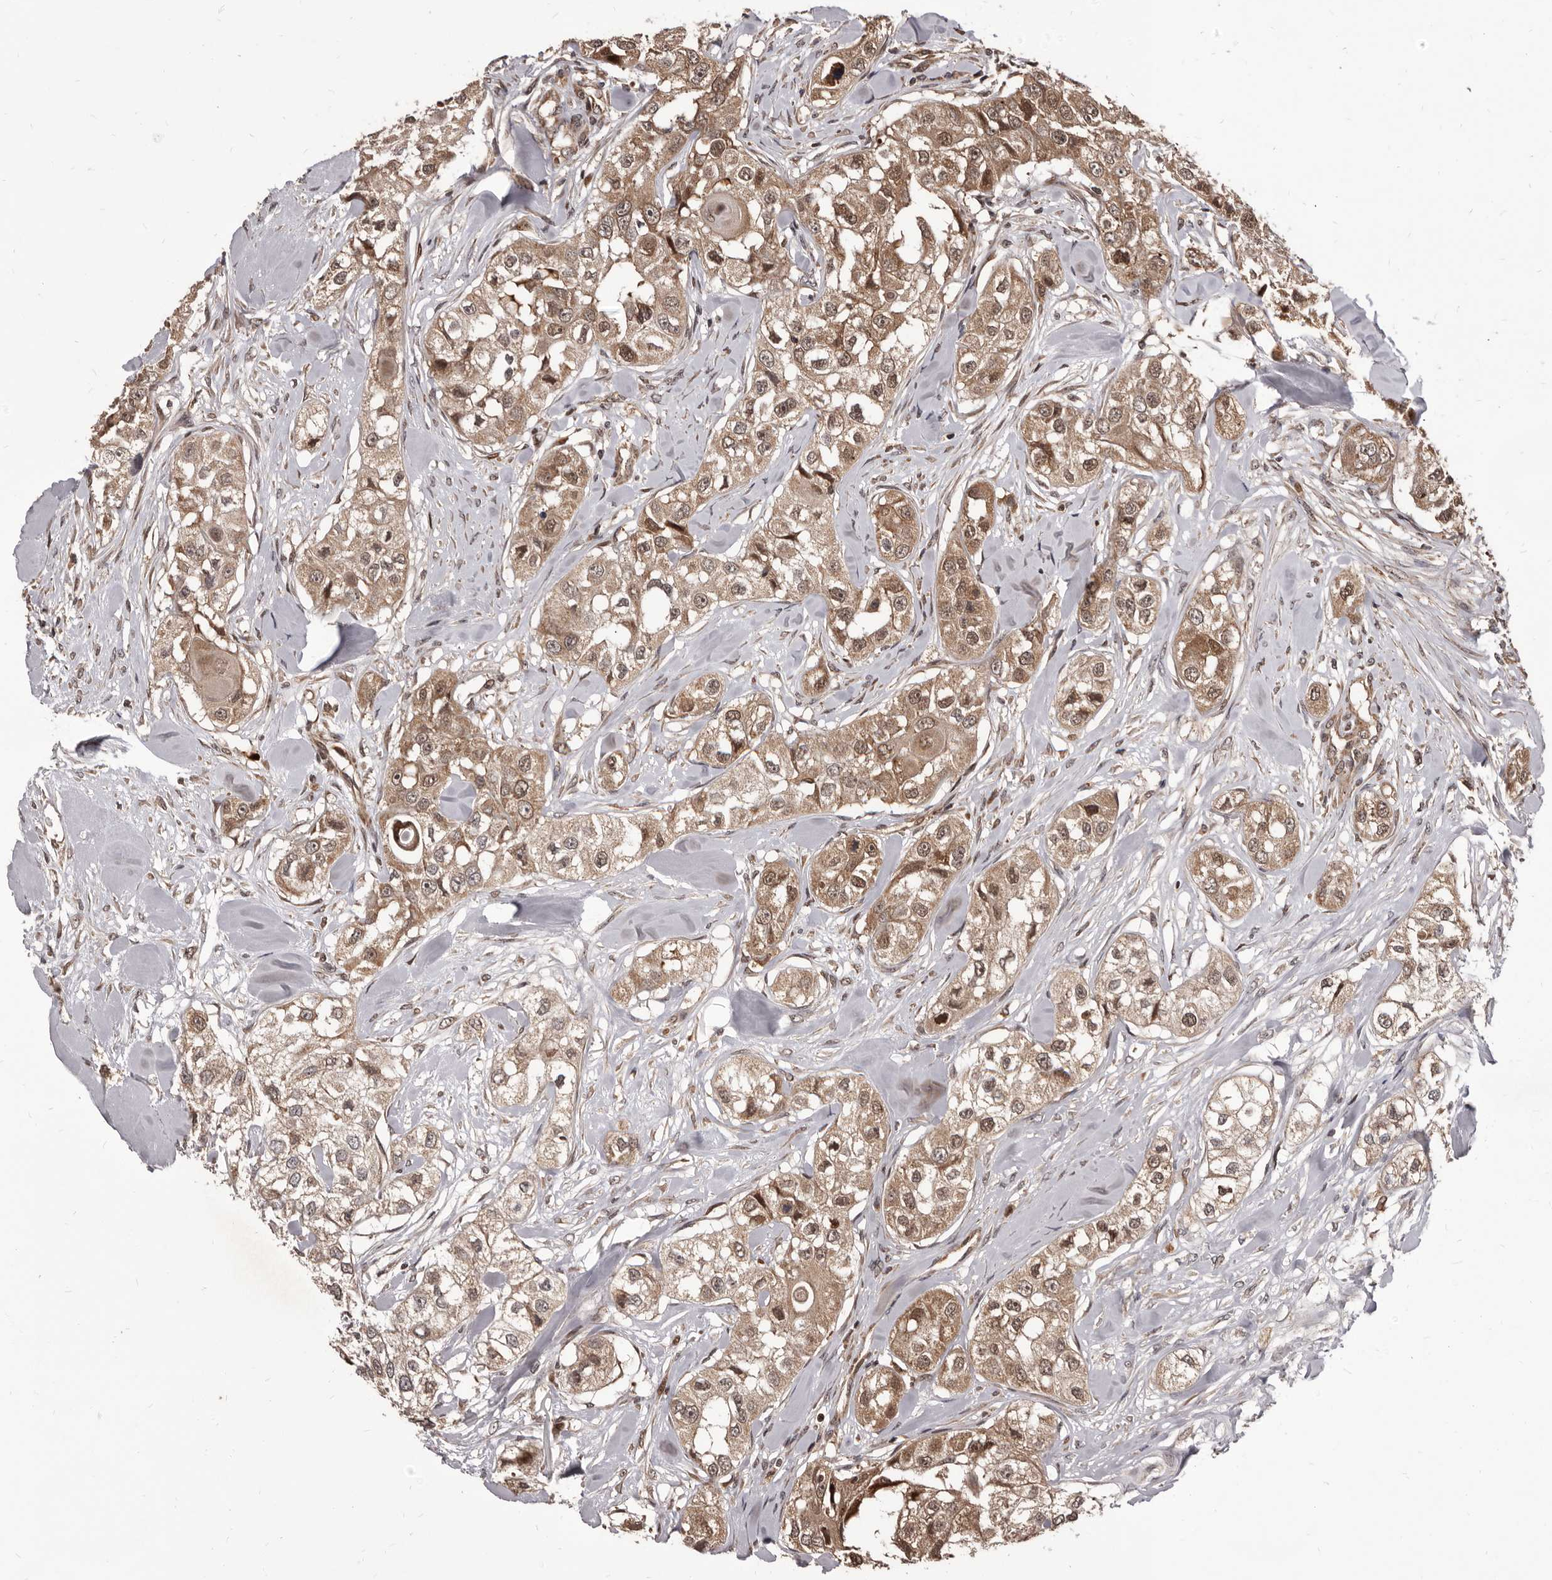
{"staining": {"intensity": "moderate", "quantity": ">75%", "location": "cytoplasmic/membranous,nuclear"}, "tissue": "head and neck cancer", "cell_type": "Tumor cells", "image_type": "cancer", "snomed": [{"axis": "morphology", "description": "Normal tissue, NOS"}, {"axis": "morphology", "description": "Squamous cell carcinoma, NOS"}, {"axis": "topography", "description": "Skeletal muscle"}, {"axis": "topography", "description": "Head-Neck"}], "caption": "Human head and neck squamous cell carcinoma stained with a protein marker exhibits moderate staining in tumor cells.", "gene": "MAP3K14", "patient": {"sex": "male", "age": 51}}